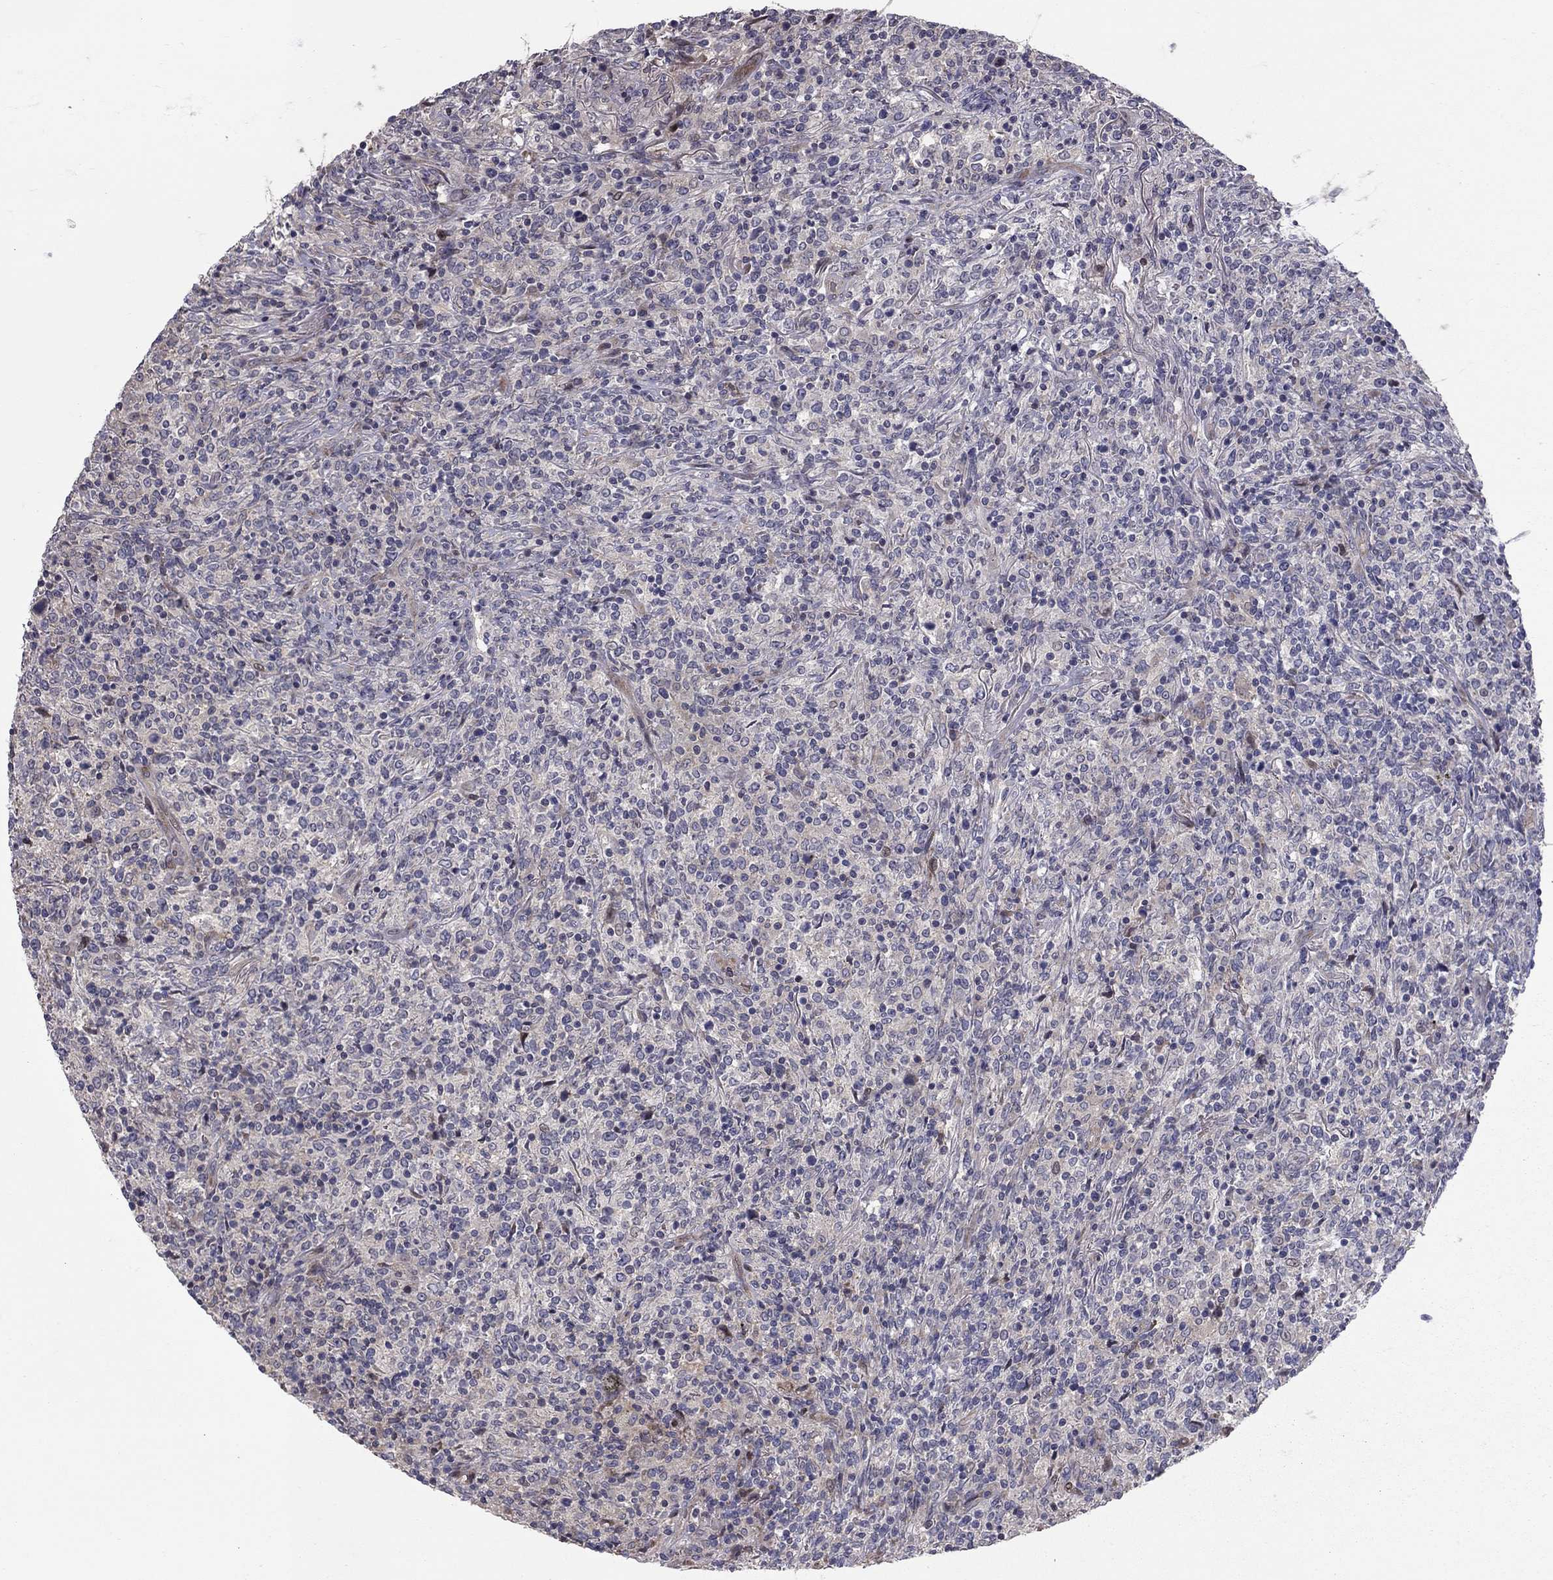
{"staining": {"intensity": "negative", "quantity": "none", "location": "none"}, "tissue": "lymphoma", "cell_type": "Tumor cells", "image_type": "cancer", "snomed": [{"axis": "morphology", "description": "Malignant lymphoma, non-Hodgkin's type, High grade"}, {"axis": "topography", "description": "Lung"}], "caption": "The immunohistochemistry (IHC) photomicrograph has no significant expression in tumor cells of lymphoma tissue.", "gene": "DUSP7", "patient": {"sex": "male", "age": 79}}